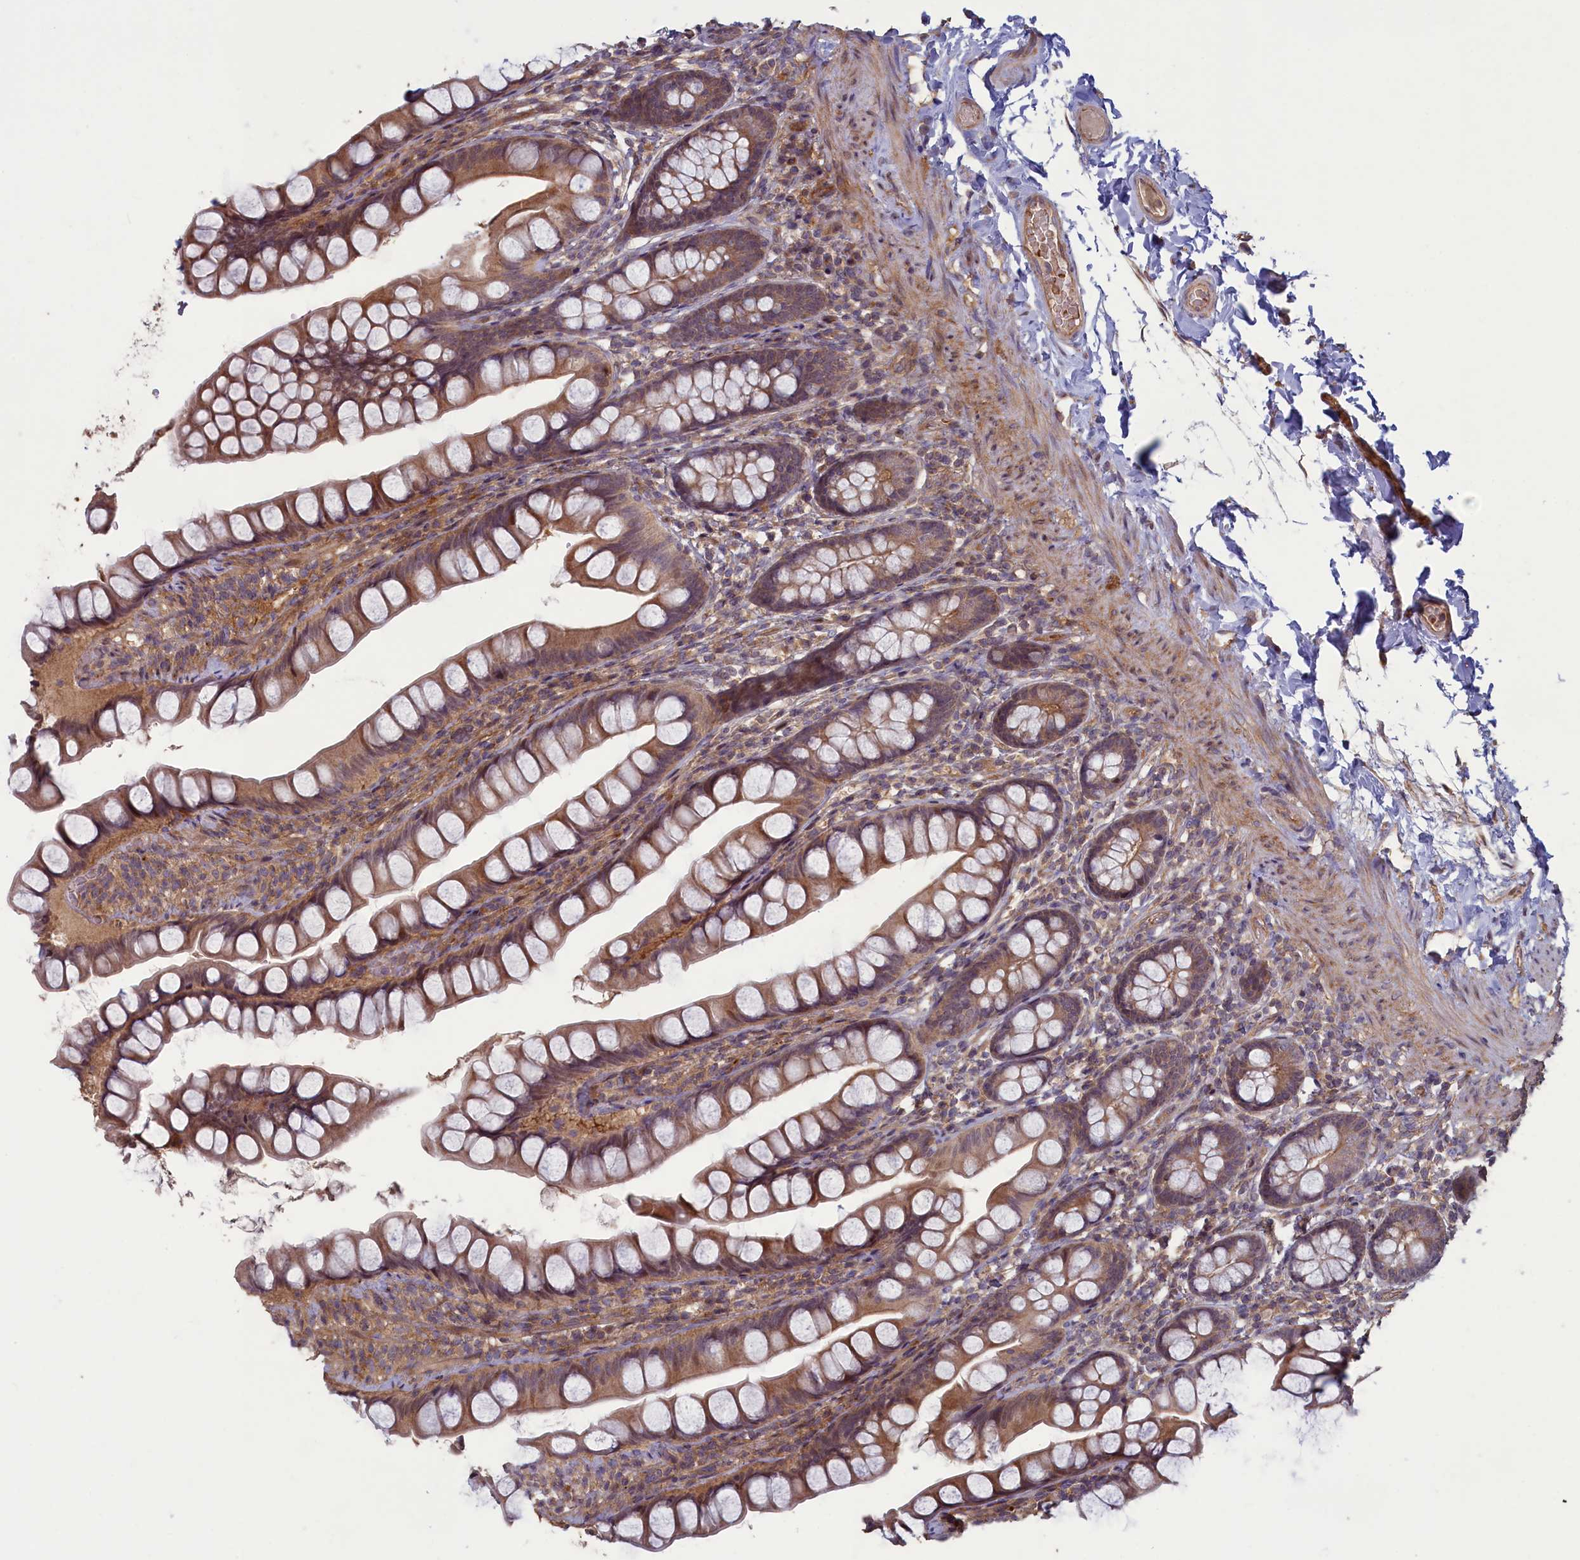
{"staining": {"intensity": "moderate", "quantity": ">75%", "location": "cytoplasmic/membranous,nuclear"}, "tissue": "small intestine", "cell_type": "Glandular cells", "image_type": "normal", "snomed": [{"axis": "morphology", "description": "Normal tissue, NOS"}, {"axis": "topography", "description": "Small intestine"}], "caption": "Immunohistochemistry of normal small intestine exhibits medium levels of moderate cytoplasmic/membranous,nuclear expression in about >75% of glandular cells. (Brightfield microscopy of DAB IHC at high magnification).", "gene": "CIAO2B", "patient": {"sex": "male", "age": 70}}